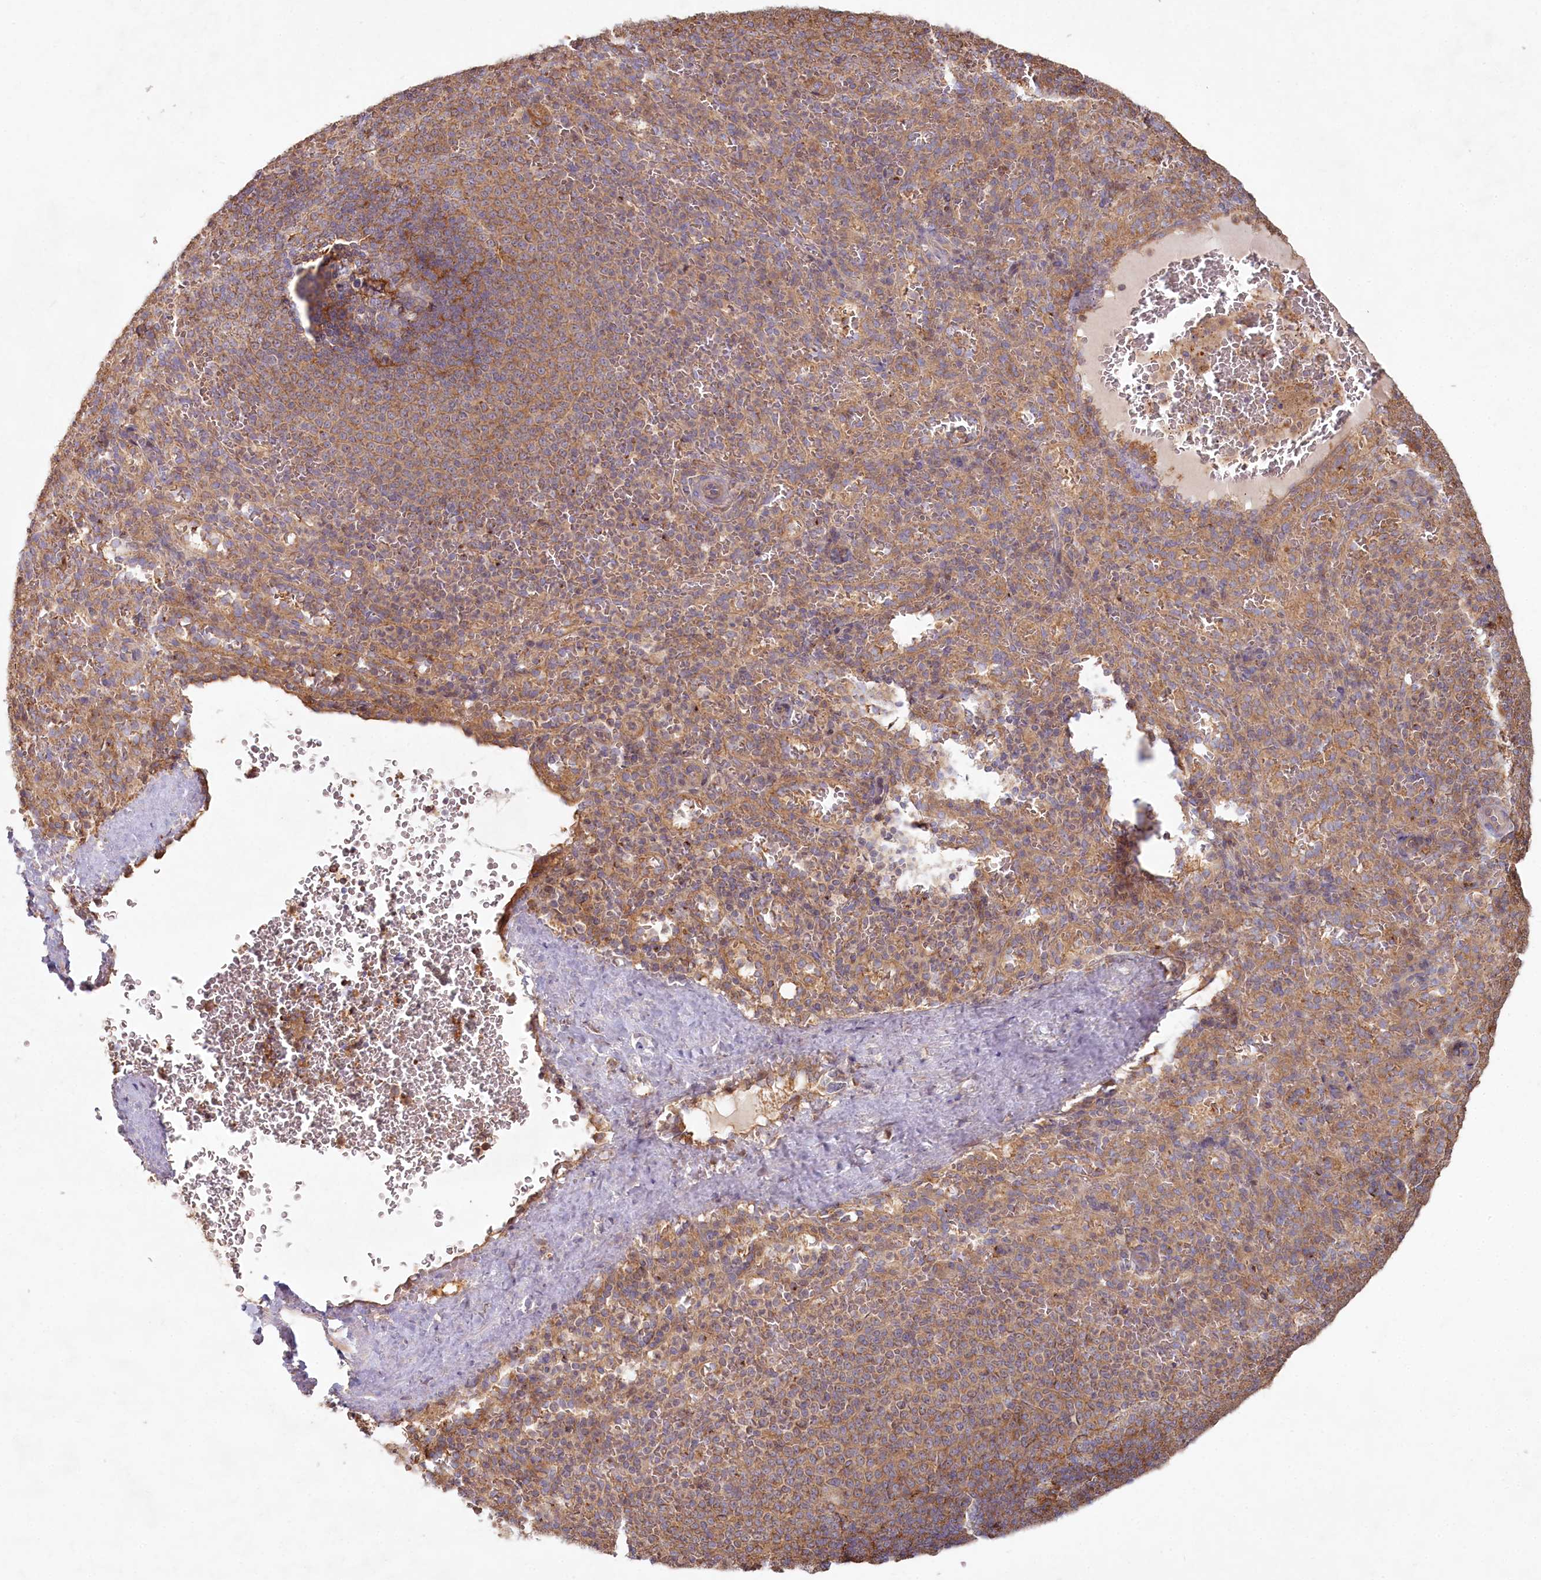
{"staining": {"intensity": "weak", "quantity": "25%-75%", "location": "cytoplasmic/membranous"}, "tissue": "spleen", "cell_type": "Cells in red pulp", "image_type": "normal", "snomed": [{"axis": "morphology", "description": "Normal tissue, NOS"}, {"axis": "topography", "description": "Spleen"}], "caption": "Immunohistochemical staining of unremarkable human spleen reveals 25%-75% levels of weak cytoplasmic/membranous protein expression in about 25%-75% of cells in red pulp.", "gene": "HAL", "patient": {"sex": "female", "age": 21}}